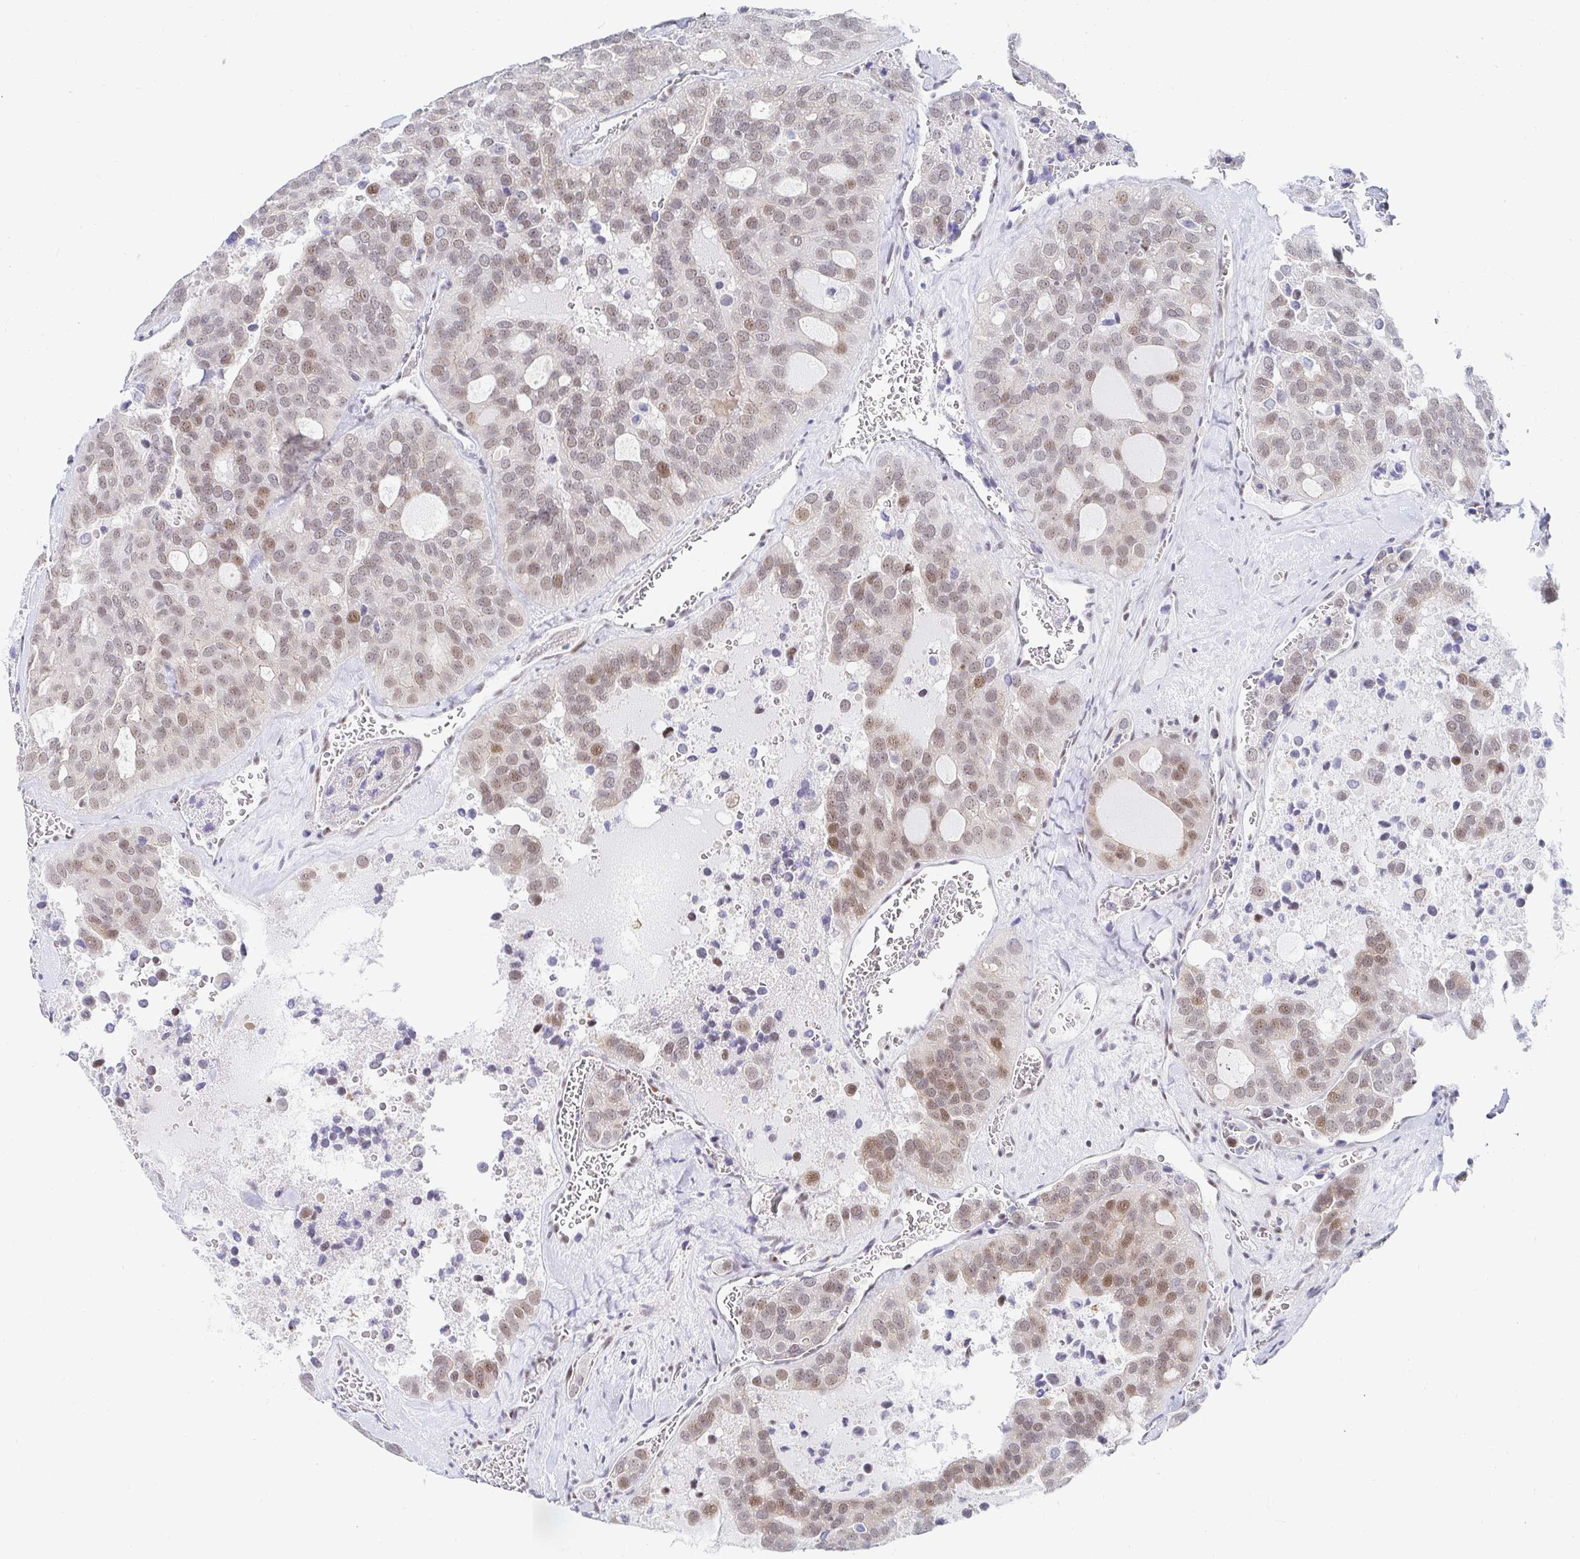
{"staining": {"intensity": "moderate", "quantity": "<25%", "location": "nuclear"}, "tissue": "thyroid cancer", "cell_type": "Tumor cells", "image_type": "cancer", "snomed": [{"axis": "morphology", "description": "Follicular adenoma carcinoma, NOS"}, {"axis": "topography", "description": "Thyroid gland"}], "caption": "Immunohistochemical staining of thyroid follicular adenoma carcinoma exhibits low levels of moderate nuclear protein staining in approximately <25% of tumor cells.", "gene": "COL28A1", "patient": {"sex": "male", "age": 75}}